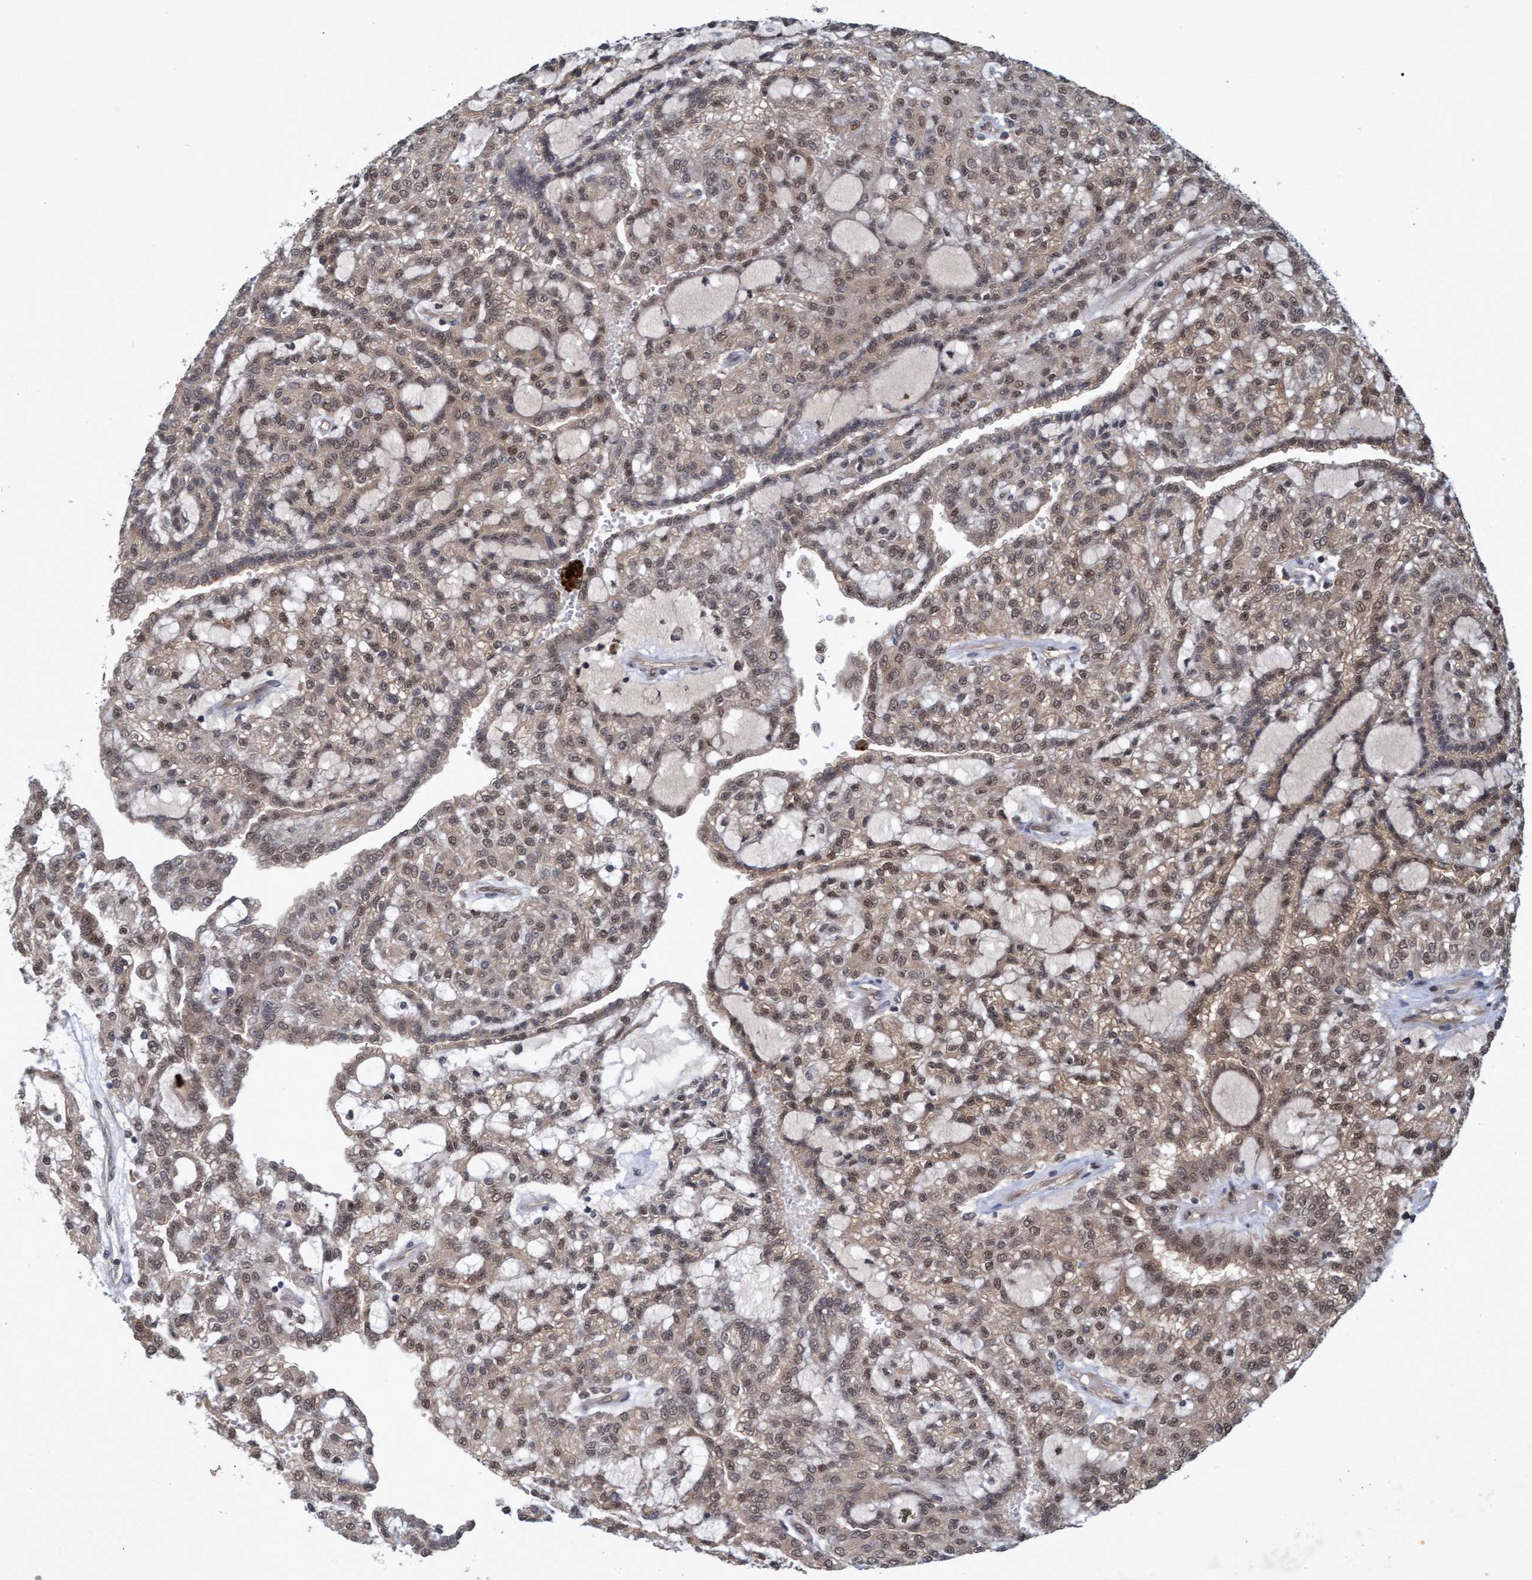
{"staining": {"intensity": "weak", "quantity": "25%-75%", "location": "cytoplasmic/membranous,nuclear"}, "tissue": "renal cancer", "cell_type": "Tumor cells", "image_type": "cancer", "snomed": [{"axis": "morphology", "description": "Adenocarcinoma, NOS"}, {"axis": "topography", "description": "Kidney"}], "caption": "Human adenocarcinoma (renal) stained with a protein marker reveals weak staining in tumor cells.", "gene": "PSMB6", "patient": {"sex": "male", "age": 63}}